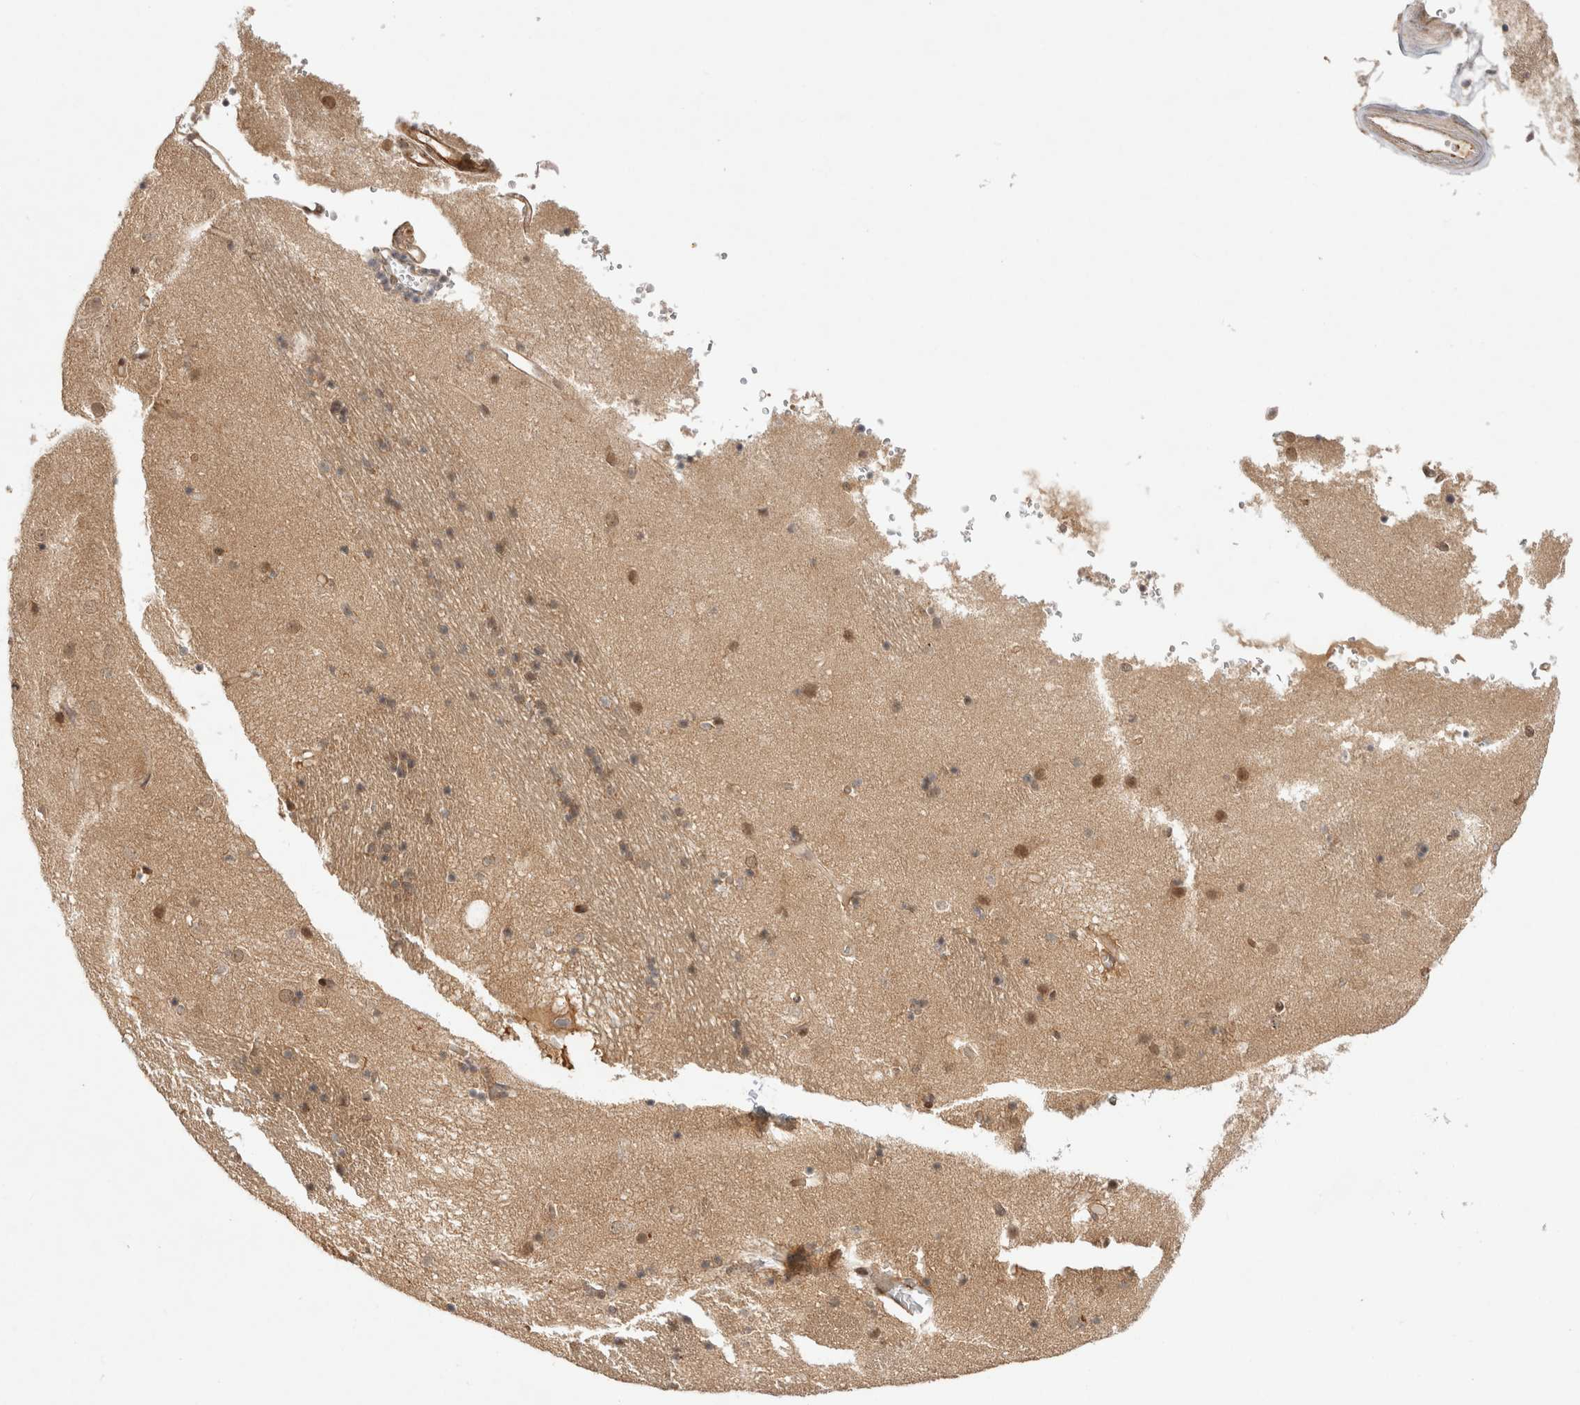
{"staining": {"intensity": "weak", "quantity": "25%-75%", "location": "cytoplasmic/membranous,nuclear"}, "tissue": "caudate", "cell_type": "Glial cells", "image_type": "normal", "snomed": [{"axis": "morphology", "description": "Normal tissue, NOS"}, {"axis": "topography", "description": "Lateral ventricle wall"}], "caption": "A high-resolution micrograph shows immunohistochemistry (IHC) staining of normal caudate, which displays weak cytoplasmic/membranous,nuclear staining in approximately 25%-75% of glial cells.", "gene": "ZNF318", "patient": {"sex": "male", "age": 70}}